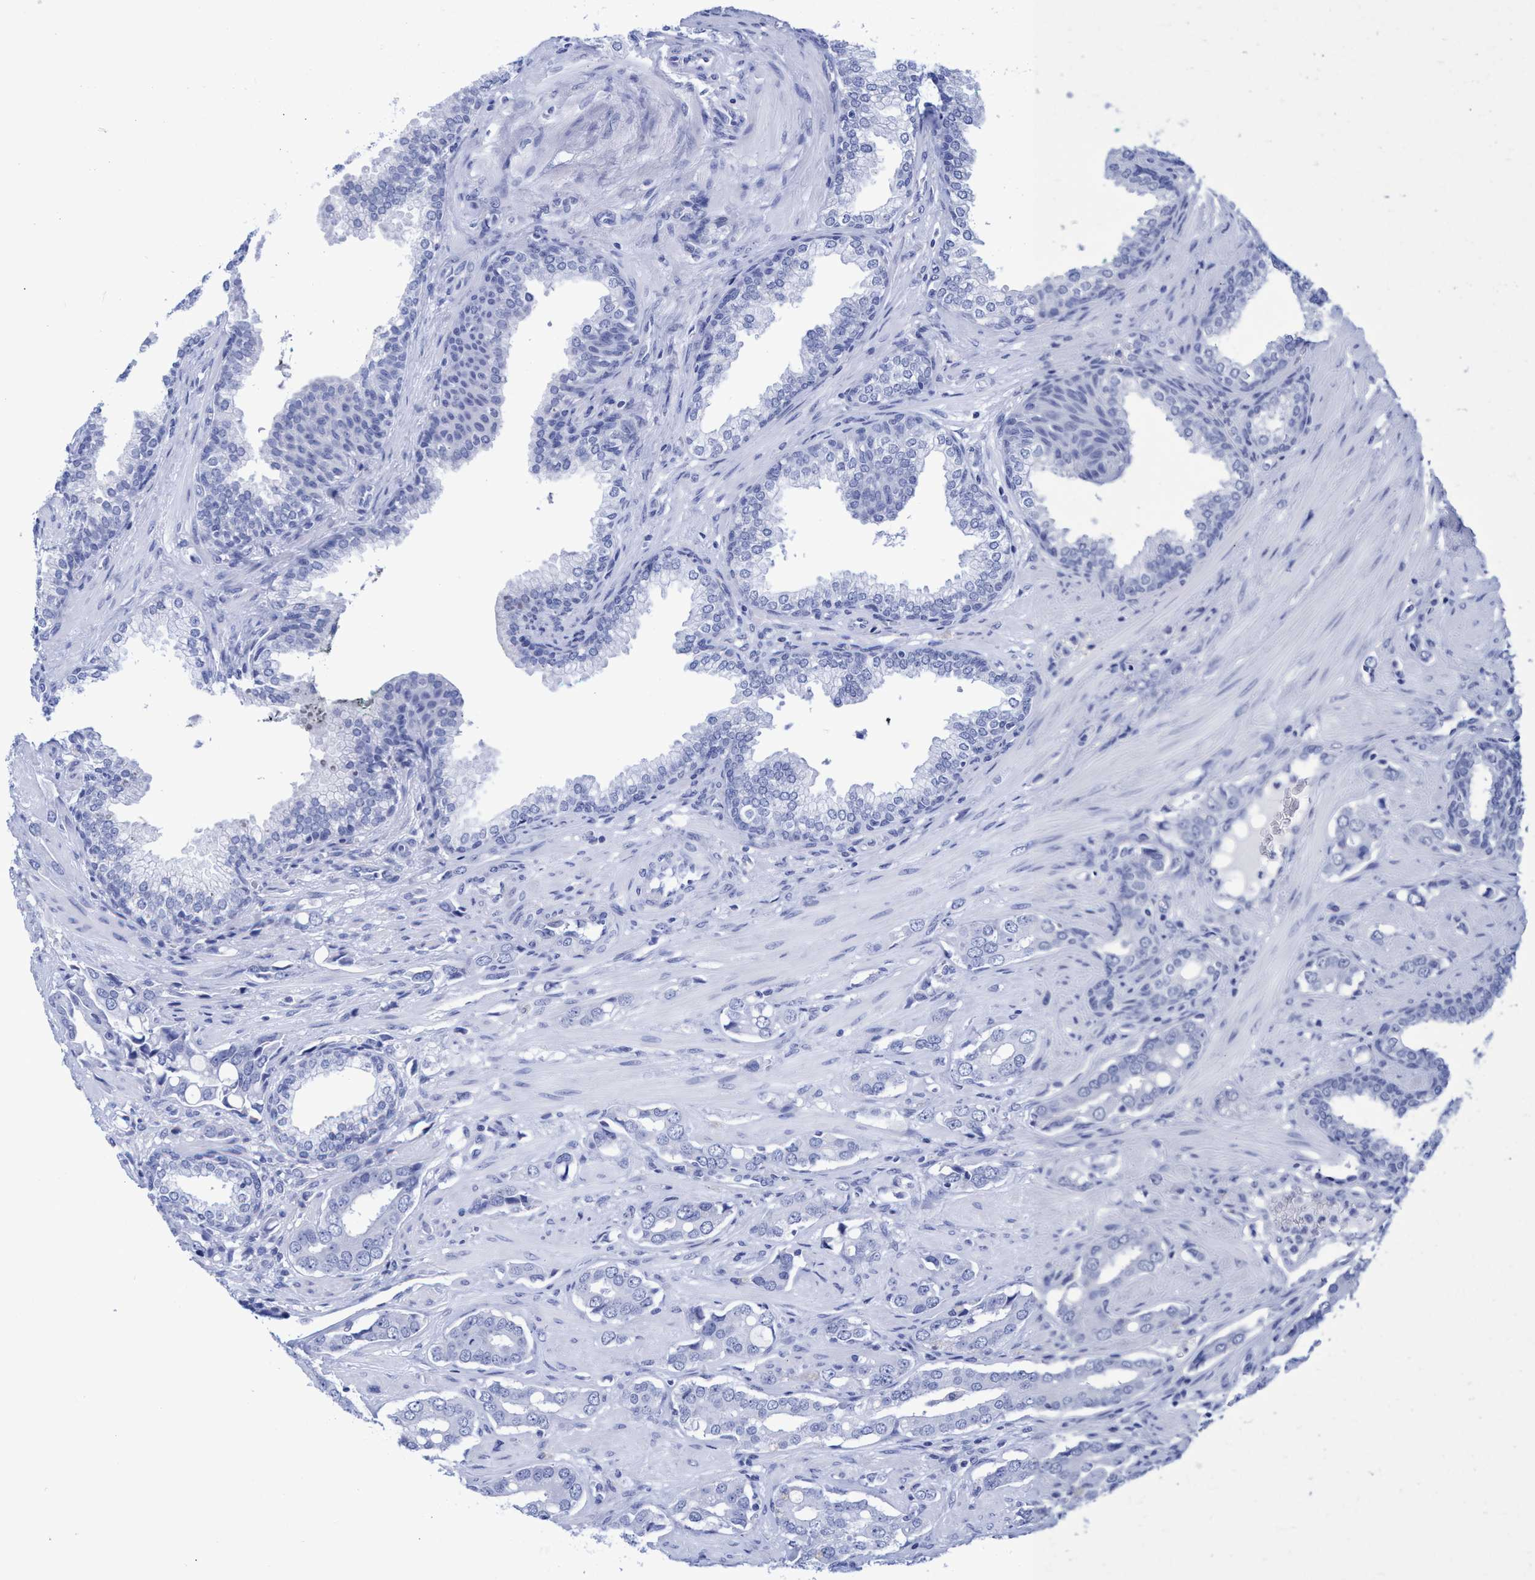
{"staining": {"intensity": "negative", "quantity": "none", "location": "none"}, "tissue": "prostate cancer", "cell_type": "Tumor cells", "image_type": "cancer", "snomed": [{"axis": "morphology", "description": "Adenocarcinoma, High grade"}, {"axis": "topography", "description": "Prostate"}], "caption": "This histopathology image is of prostate cancer stained with IHC to label a protein in brown with the nuclei are counter-stained blue. There is no expression in tumor cells.", "gene": "INSL6", "patient": {"sex": "male", "age": 52}}